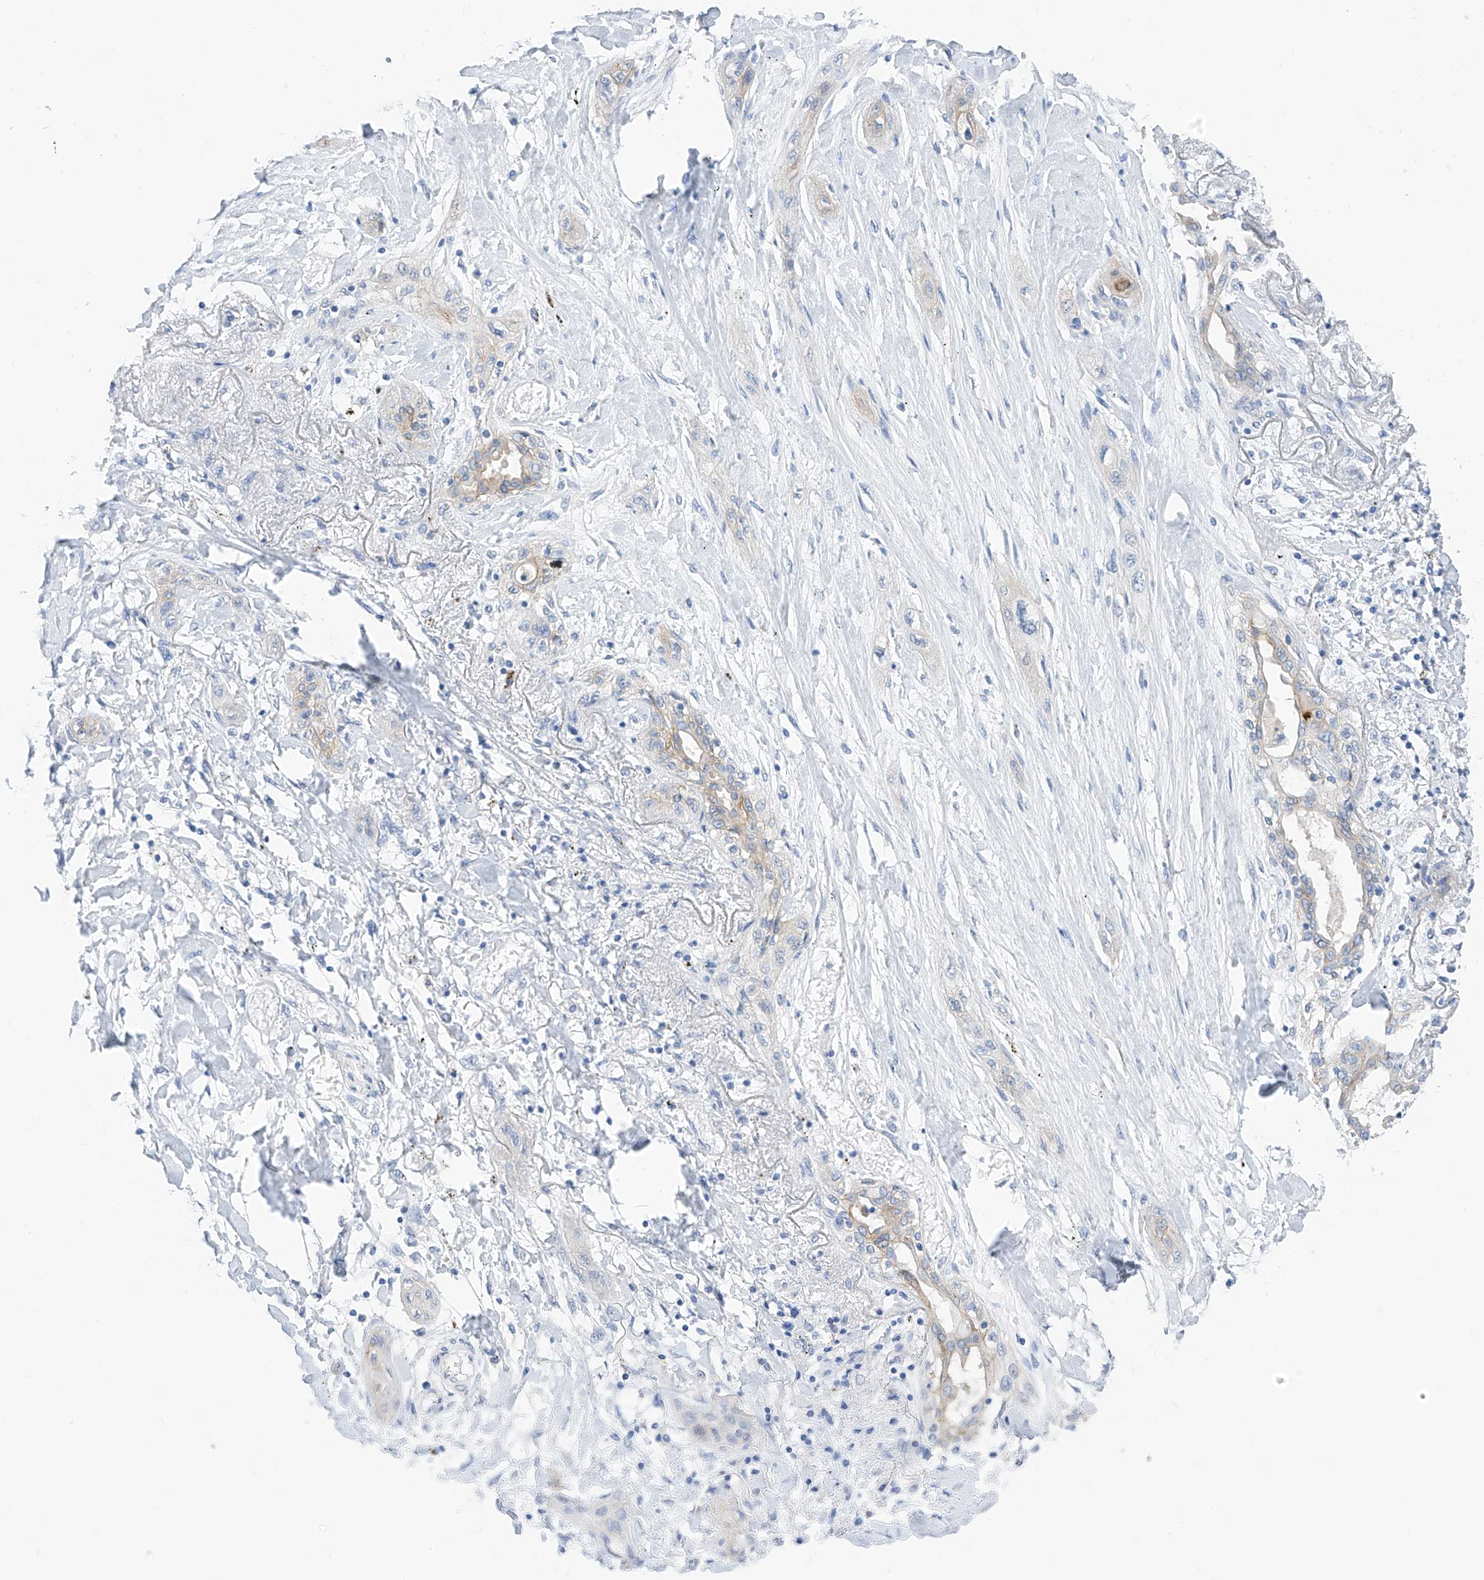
{"staining": {"intensity": "weak", "quantity": "<25%", "location": "cytoplasmic/membranous"}, "tissue": "lung cancer", "cell_type": "Tumor cells", "image_type": "cancer", "snomed": [{"axis": "morphology", "description": "Squamous cell carcinoma, NOS"}, {"axis": "topography", "description": "Lung"}], "caption": "High magnification brightfield microscopy of lung squamous cell carcinoma stained with DAB (brown) and counterstained with hematoxylin (blue): tumor cells show no significant staining.", "gene": "ITGA9", "patient": {"sex": "female", "age": 47}}